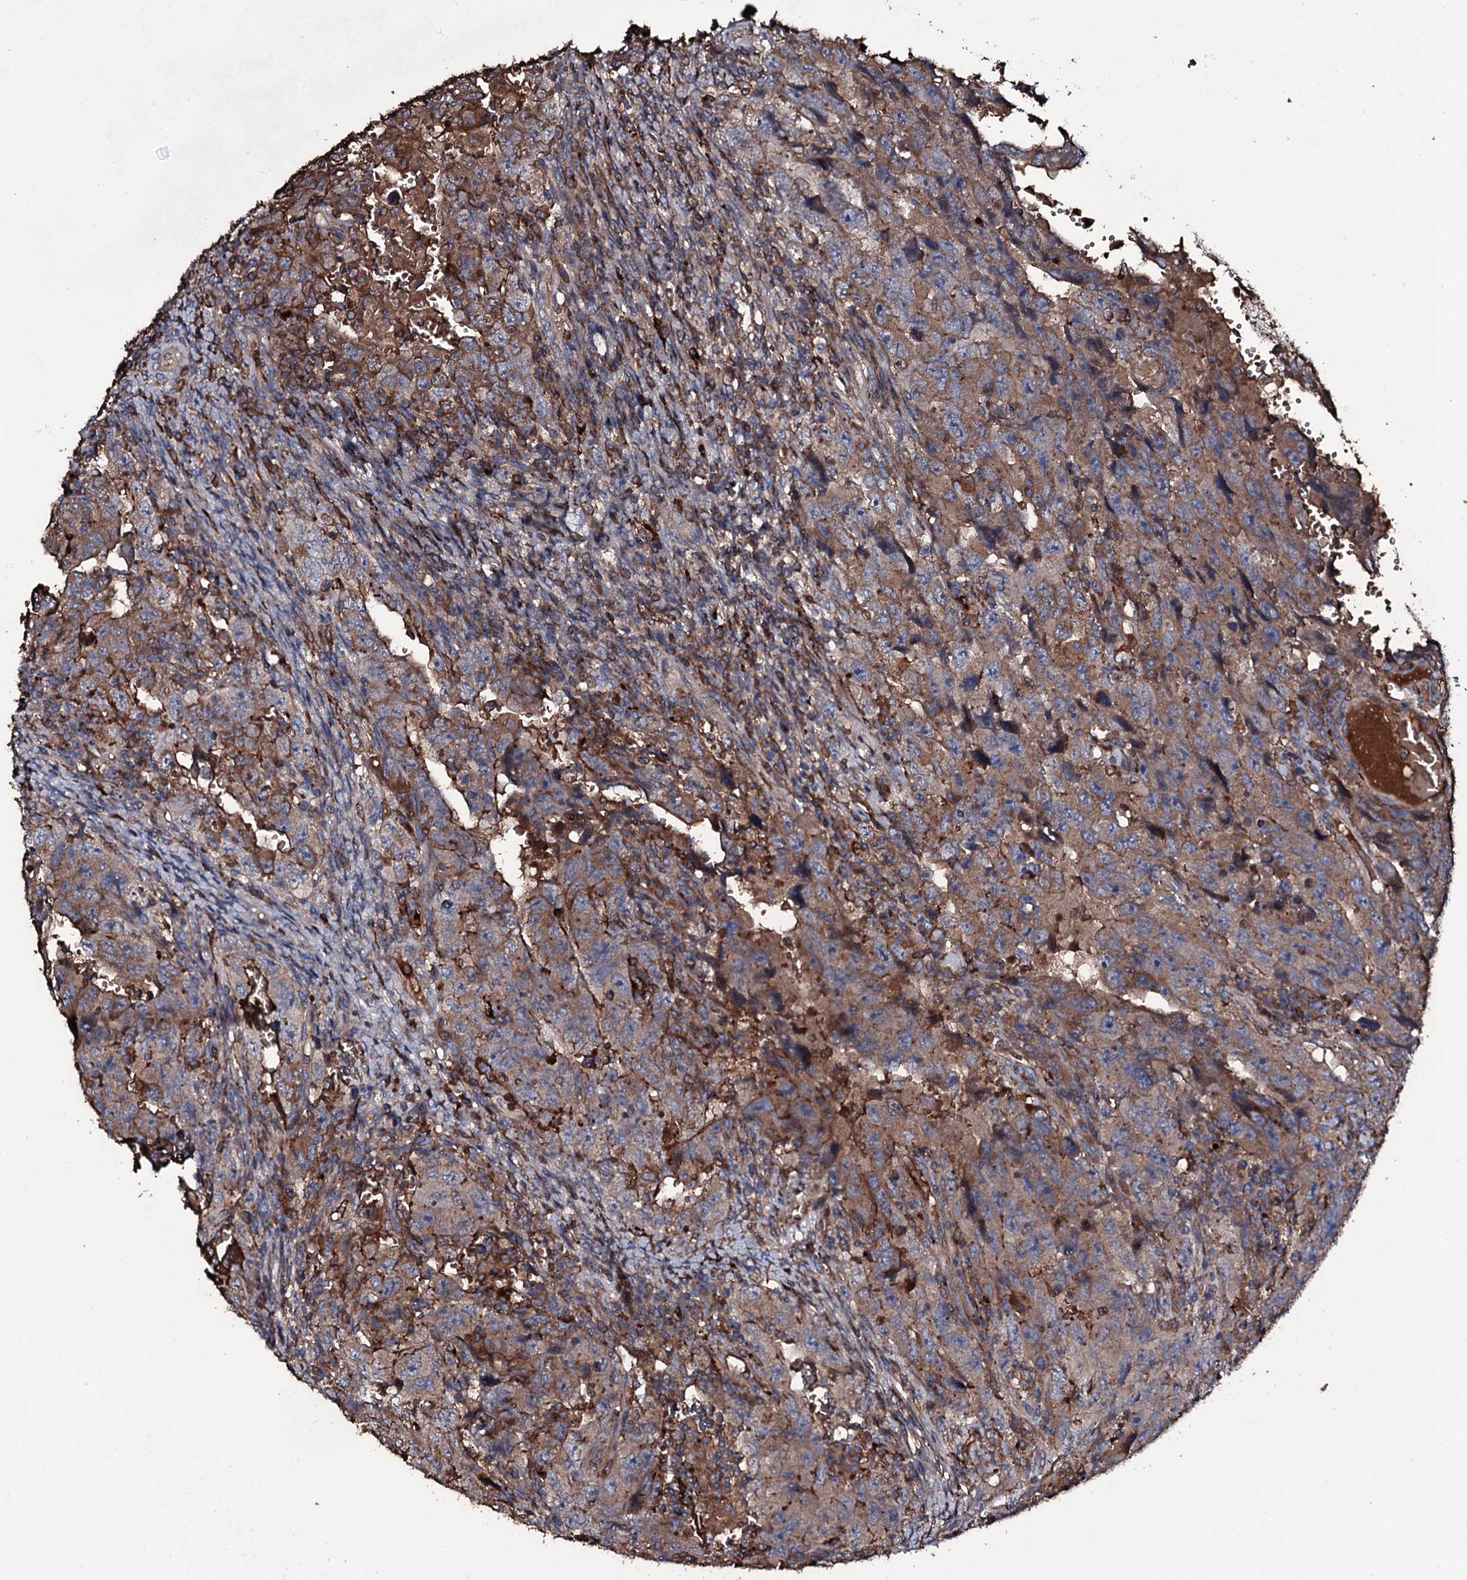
{"staining": {"intensity": "moderate", "quantity": "25%-75%", "location": "cytoplasmic/membranous"}, "tissue": "testis cancer", "cell_type": "Tumor cells", "image_type": "cancer", "snomed": [{"axis": "morphology", "description": "Carcinoma, Embryonal, NOS"}, {"axis": "topography", "description": "Testis"}], "caption": "Human testis cancer (embryonal carcinoma) stained with a protein marker demonstrates moderate staining in tumor cells.", "gene": "ZSWIM8", "patient": {"sex": "male", "age": 26}}